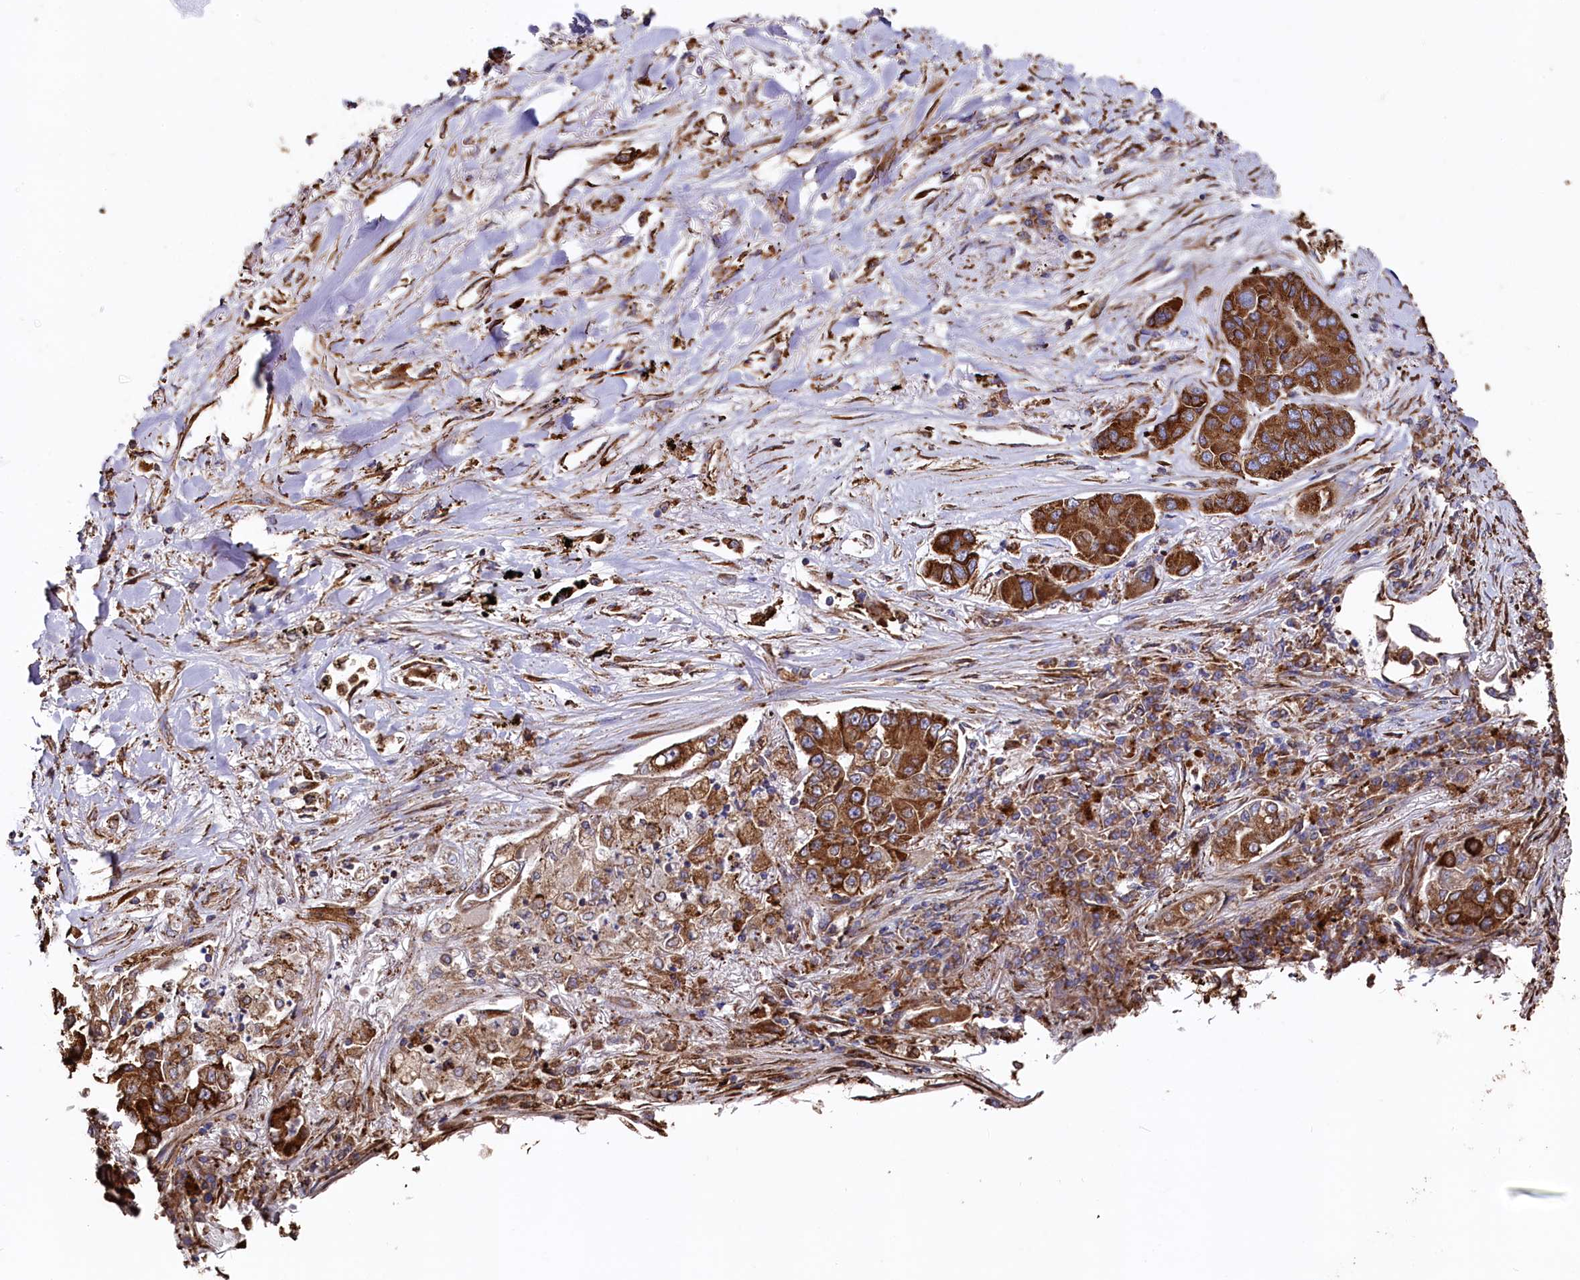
{"staining": {"intensity": "strong", "quantity": ">75%", "location": "cytoplasmic/membranous"}, "tissue": "lung cancer", "cell_type": "Tumor cells", "image_type": "cancer", "snomed": [{"axis": "morphology", "description": "Adenocarcinoma, NOS"}, {"axis": "topography", "description": "Lung"}], "caption": "Lung cancer (adenocarcinoma) was stained to show a protein in brown. There is high levels of strong cytoplasmic/membranous staining in approximately >75% of tumor cells.", "gene": "NEURL1B", "patient": {"sex": "male", "age": 49}}